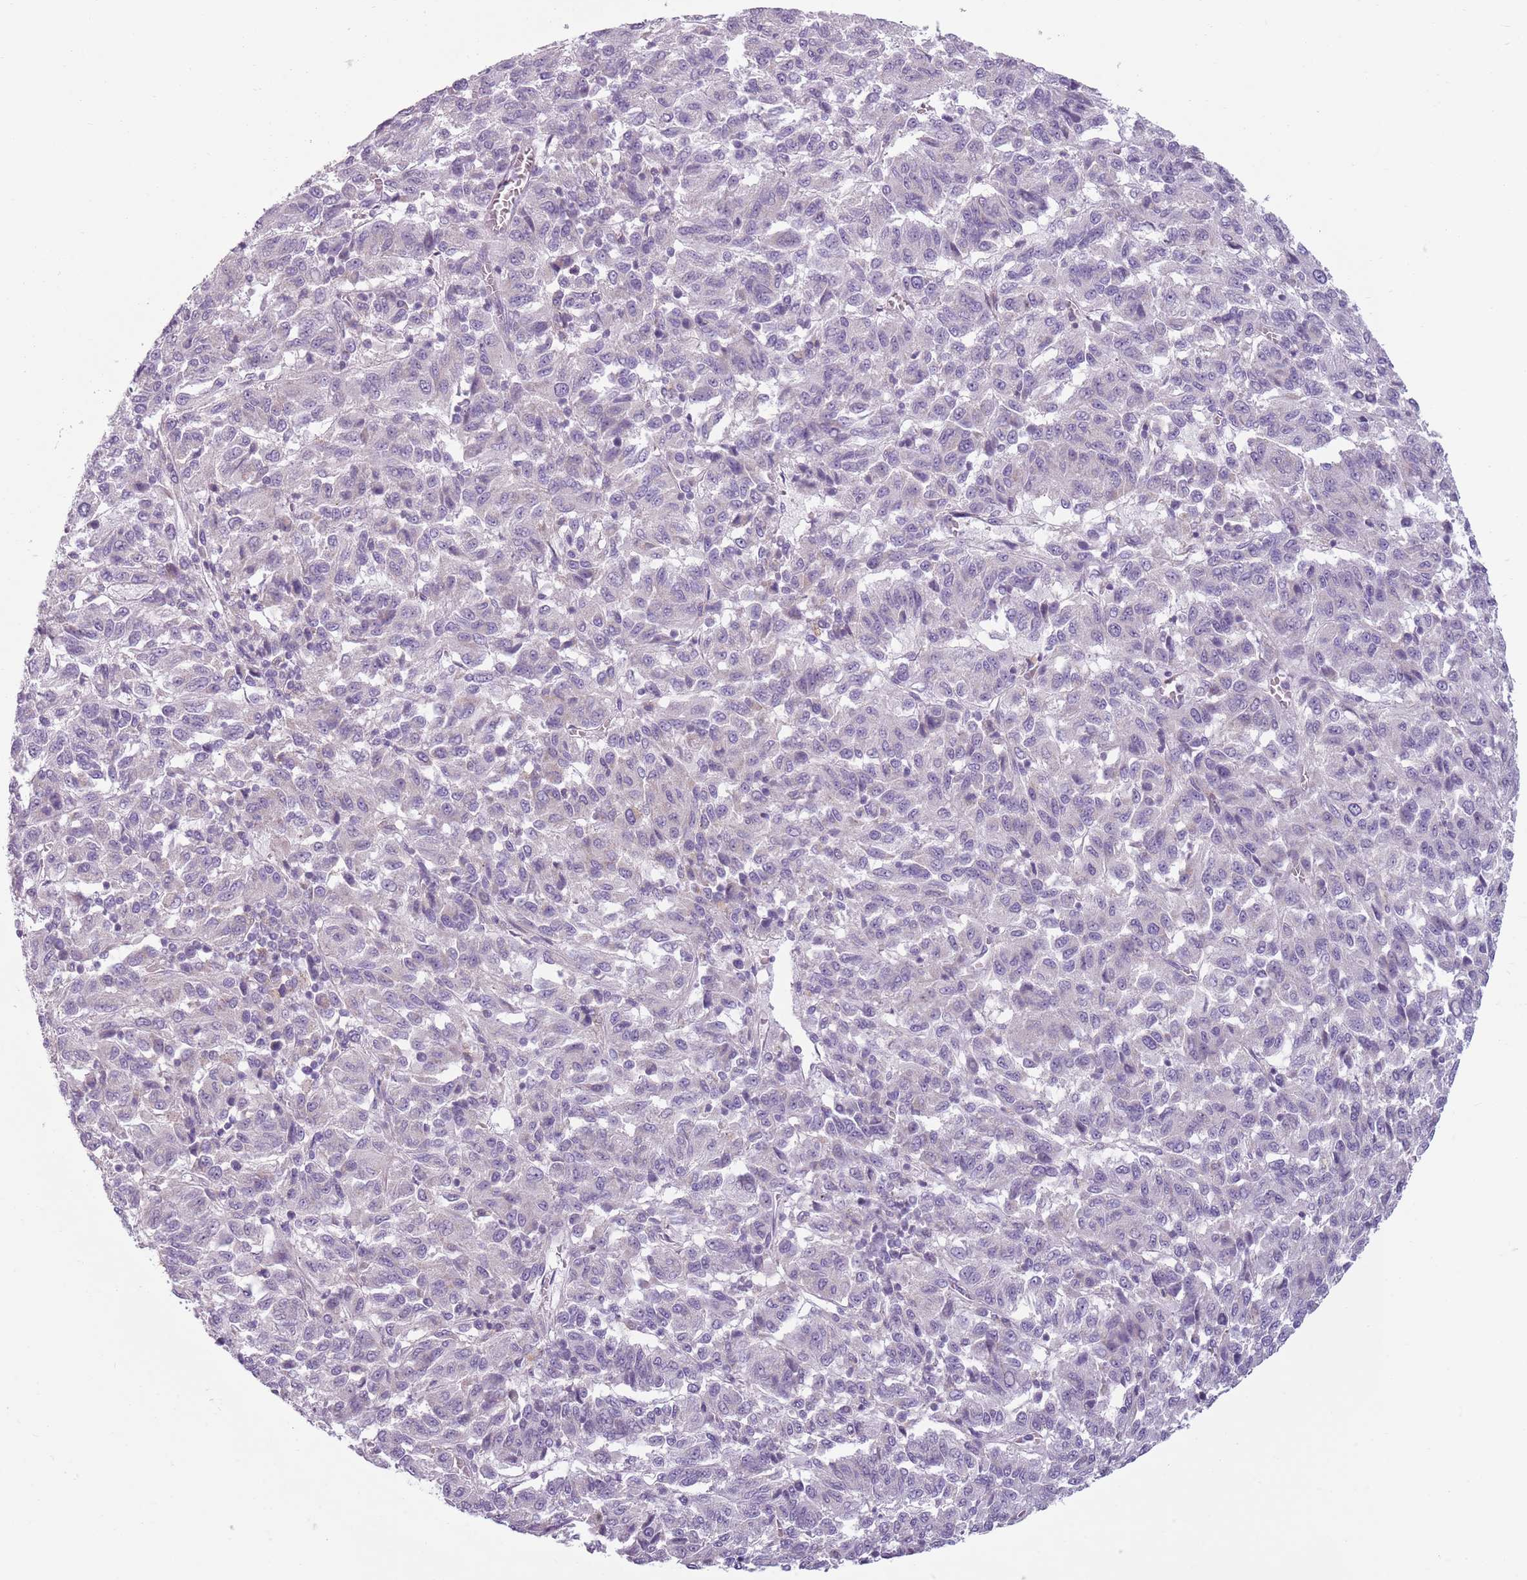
{"staining": {"intensity": "negative", "quantity": "none", "location": "none"}, "tissue": "melanoma", "cell_type": "Tumor cells", "image_type": "cancer", "snomed": [{"axis": "morphology", "description": "Malignant melanoma, Metastatic site"}, {"axis": "topography", "description": "Lung"}], "caption": "An image of human melanoma is negative for staining in tumor cells.", "gene": "MEGF8", "patient": {"sex": "male", "age": 64}}